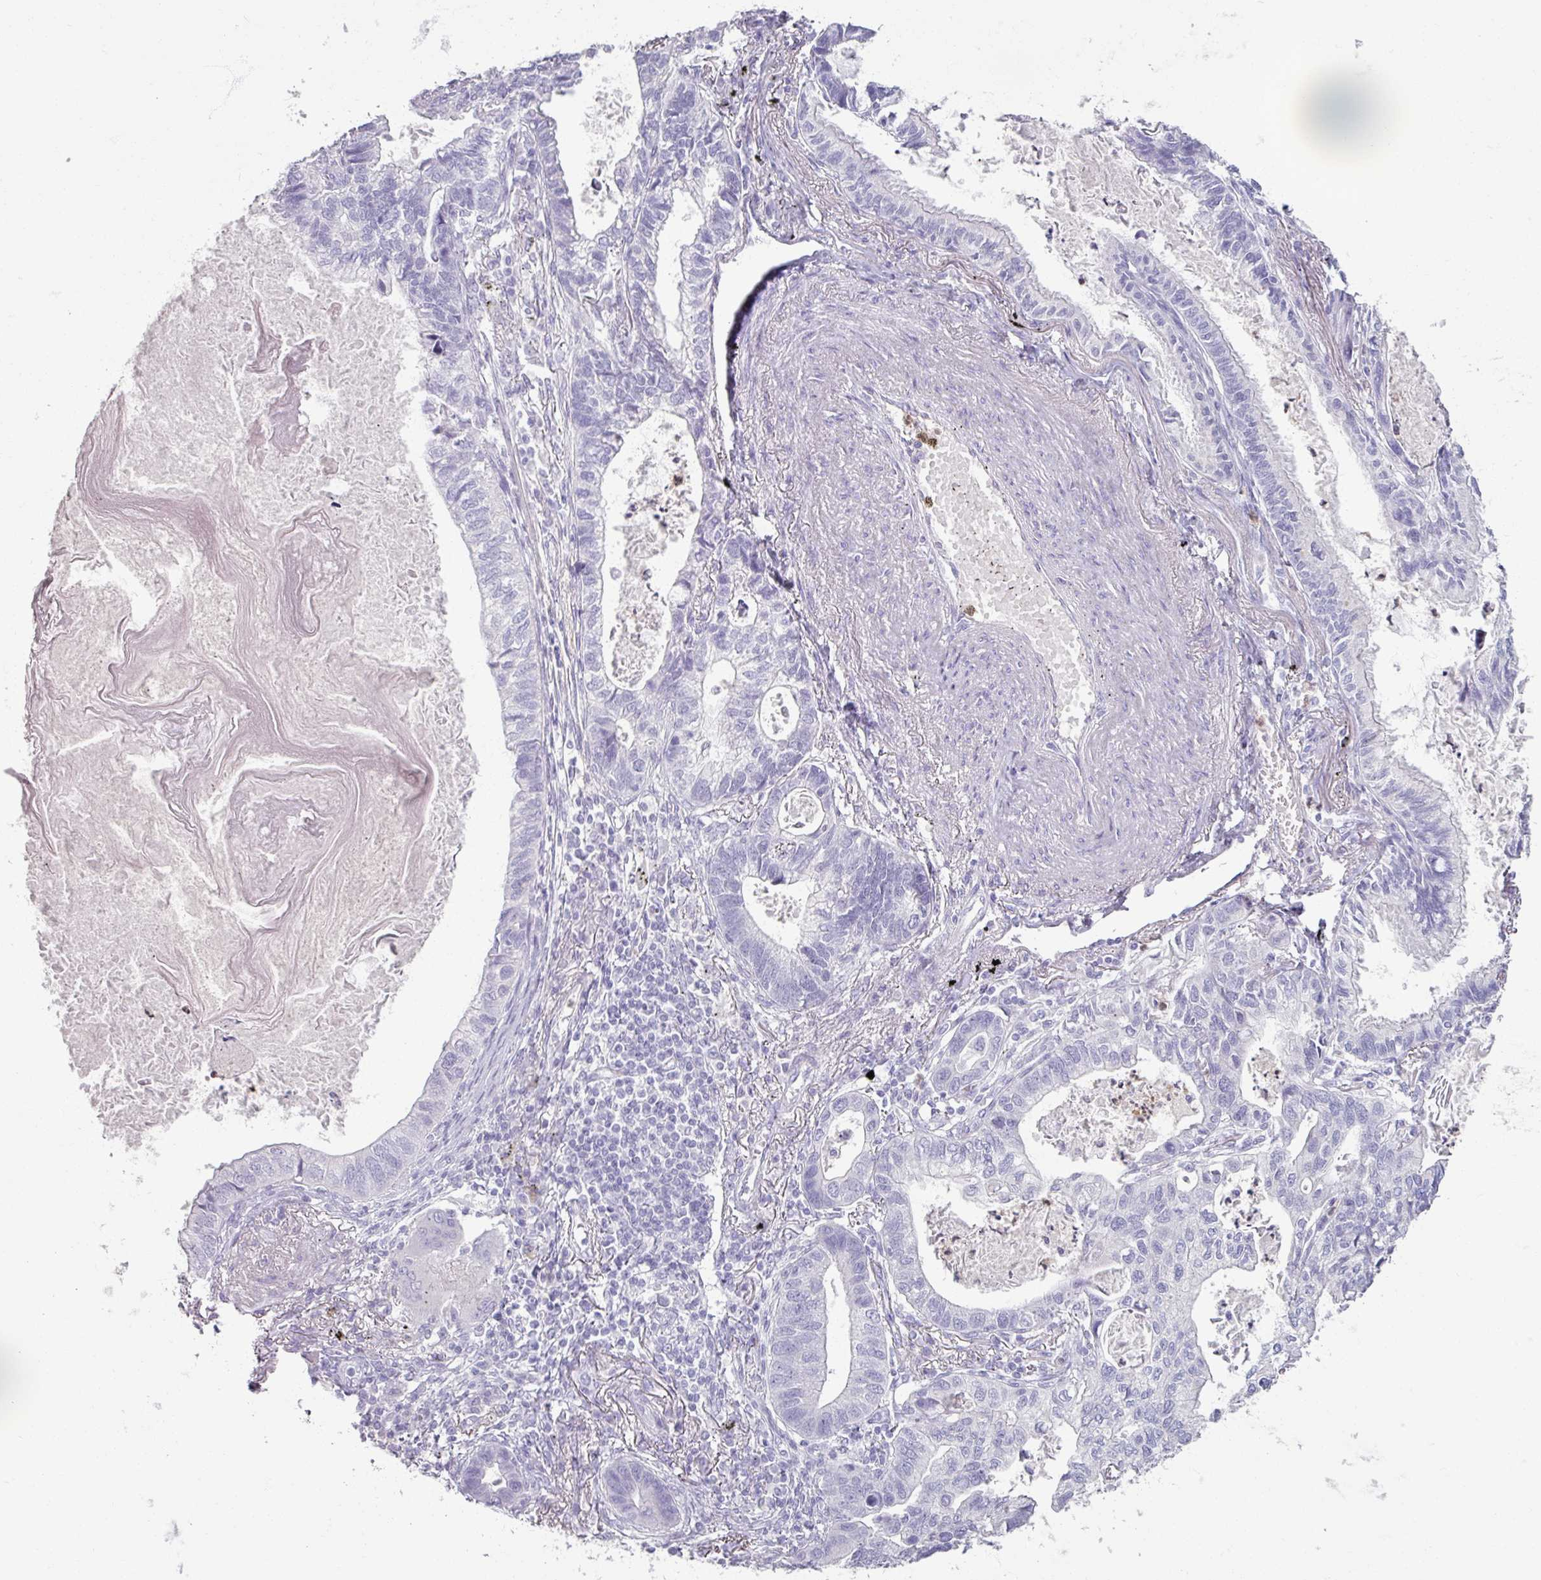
{"staining": {"intensity": "negative", "quantity": "none", "location": "none"}, "tissue": "lung cancer", "cell_type": "Tumor cells", "image_type": "cancer", "snomed": [{"axis": "morphology", "description": "Adenocarcinoma, NOS"}, {"axis": "topography", "description": "Lung"}], "caption": "Immunohistochemistry photomicrograph of human lung cancer stained for a protein (brown), which reveals no expression in tumor cells.", "gene": "ARG1", "patient": {"sex": "male", "age": 67}}